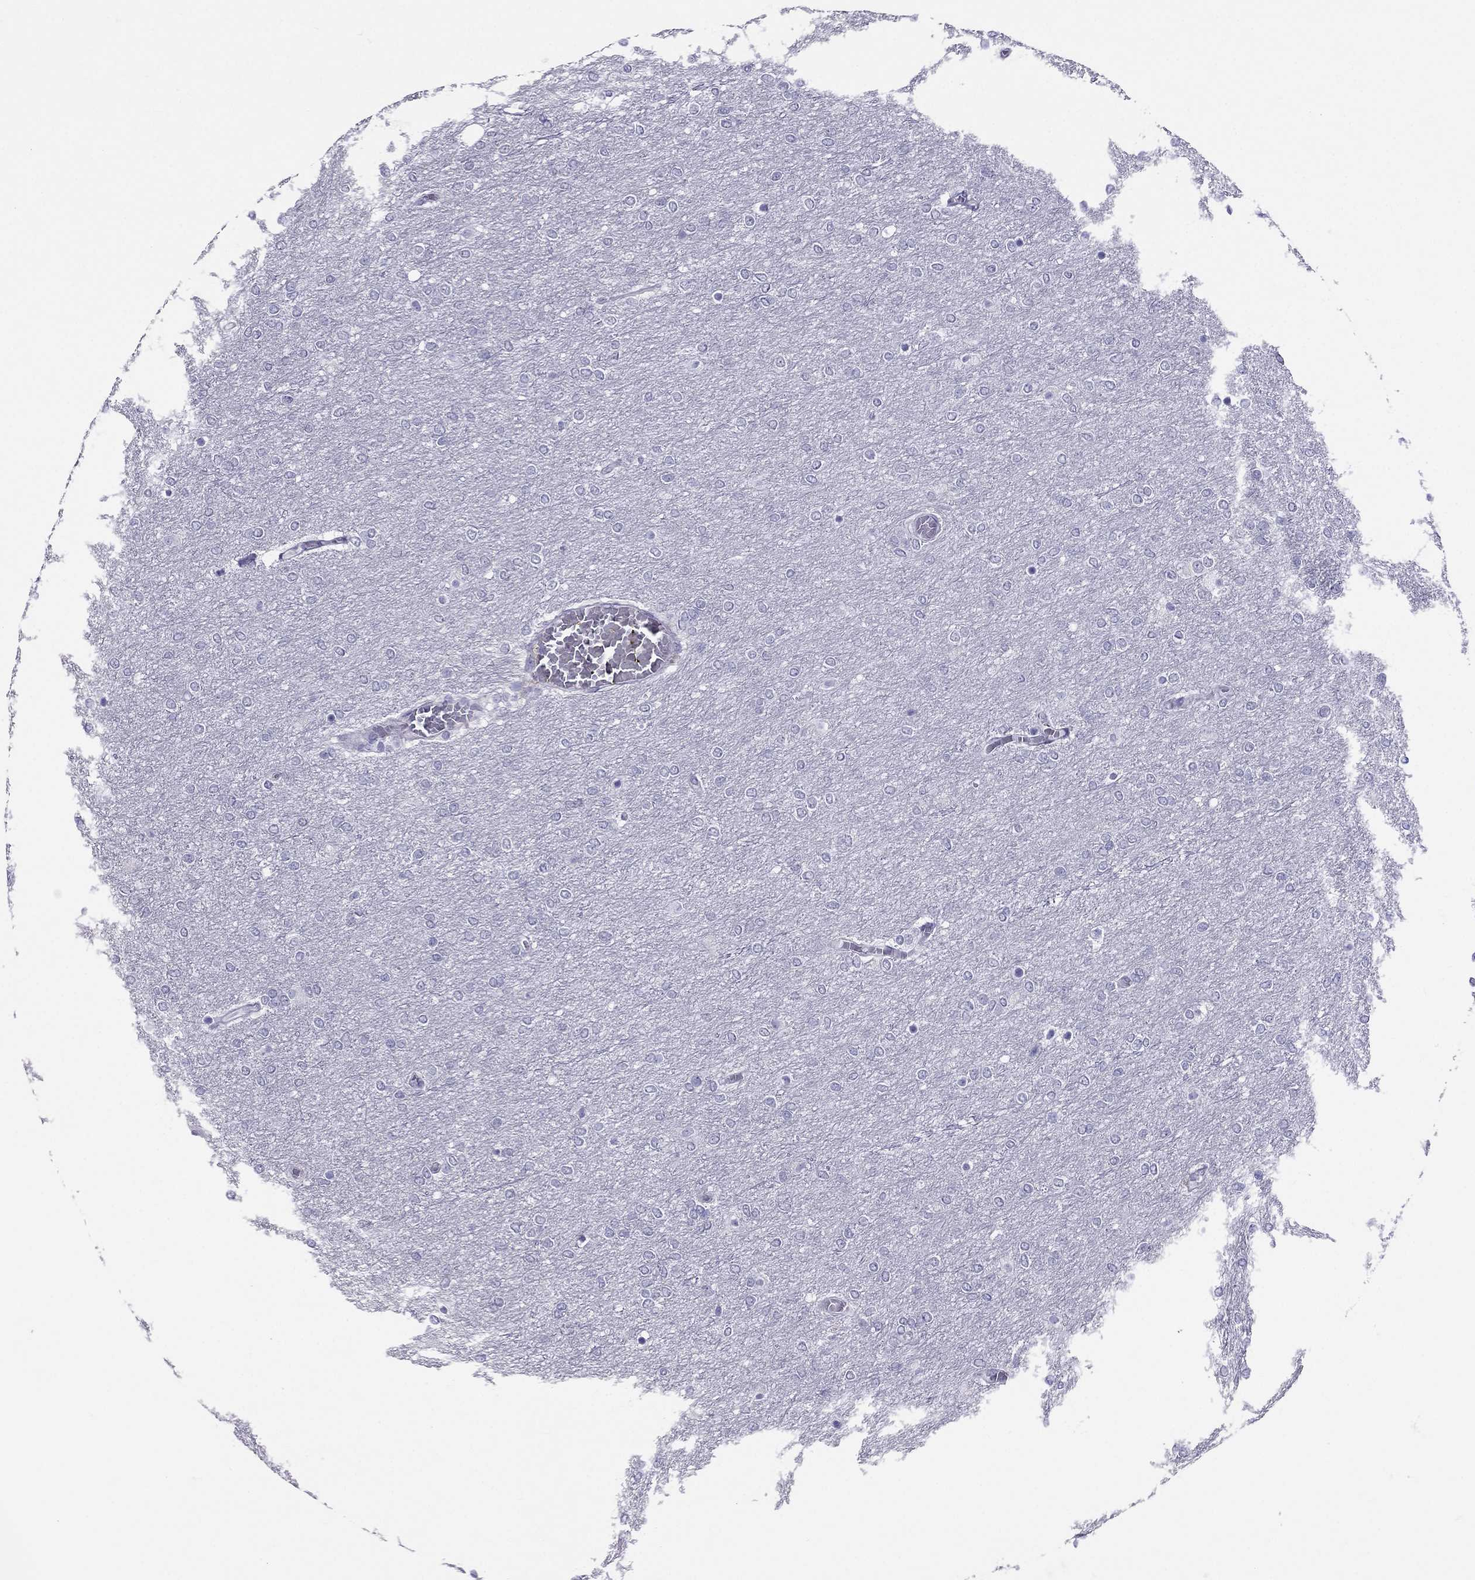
{"staining": {"intensity": "negative", "quantity": "none", "location": "none"}, "tissue": "glioma", "cell_type": "Tumor cells", "image_type": "cancer", "snomed": [{"axis": "morphology", "description": "Glioma, malignant, High grade"}, {"axis": "topography", "description": "Brain"}], "caption": "This is an immunohistochemistry micrograph of glioma. There is no positivity in tumor cells.", "gene": "CROCC2", "patient": {"sex": "female", "age": 61}}